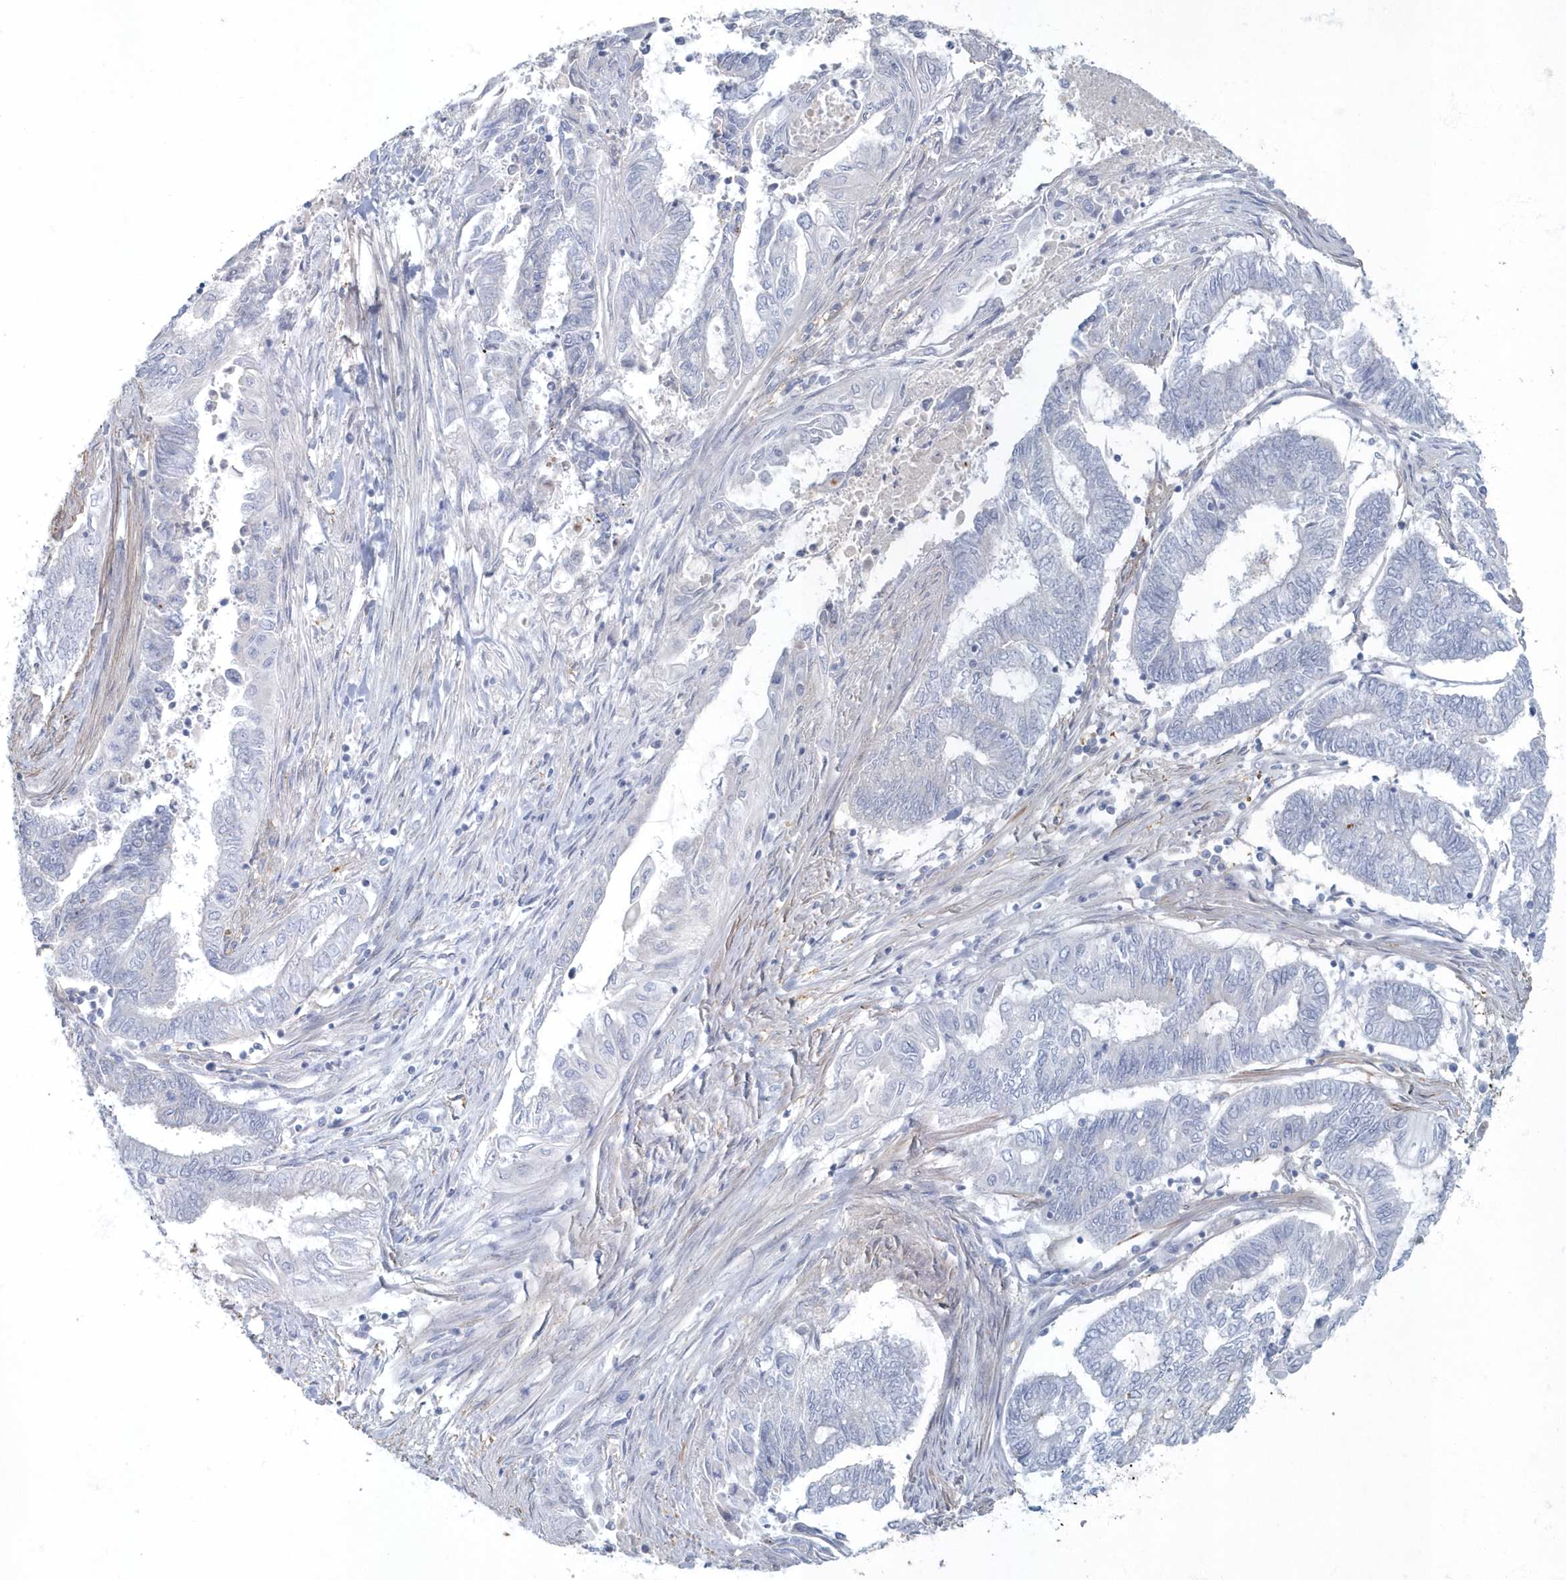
{"staining": {"intensity": "negative", "quantity": "none", "location": "none"}, "tissue": "endometrial cancer", "cell_type": "Tumor cells", "image_type": "cancer", "snomed": [{"axis": "morphology", "description": "Adenocarcinoma, NOS"}, {"axis": "topography", "description": "Uterus"}, {"axis": "topography", "description": "Endometrium"}], "caption": "Micrograph shows no protein staining in tumor cells of endometrial cancer (adenocarcinoma) tissue.", "gene": "MYOT", "patient": {"sex": "female", "age": 70}}